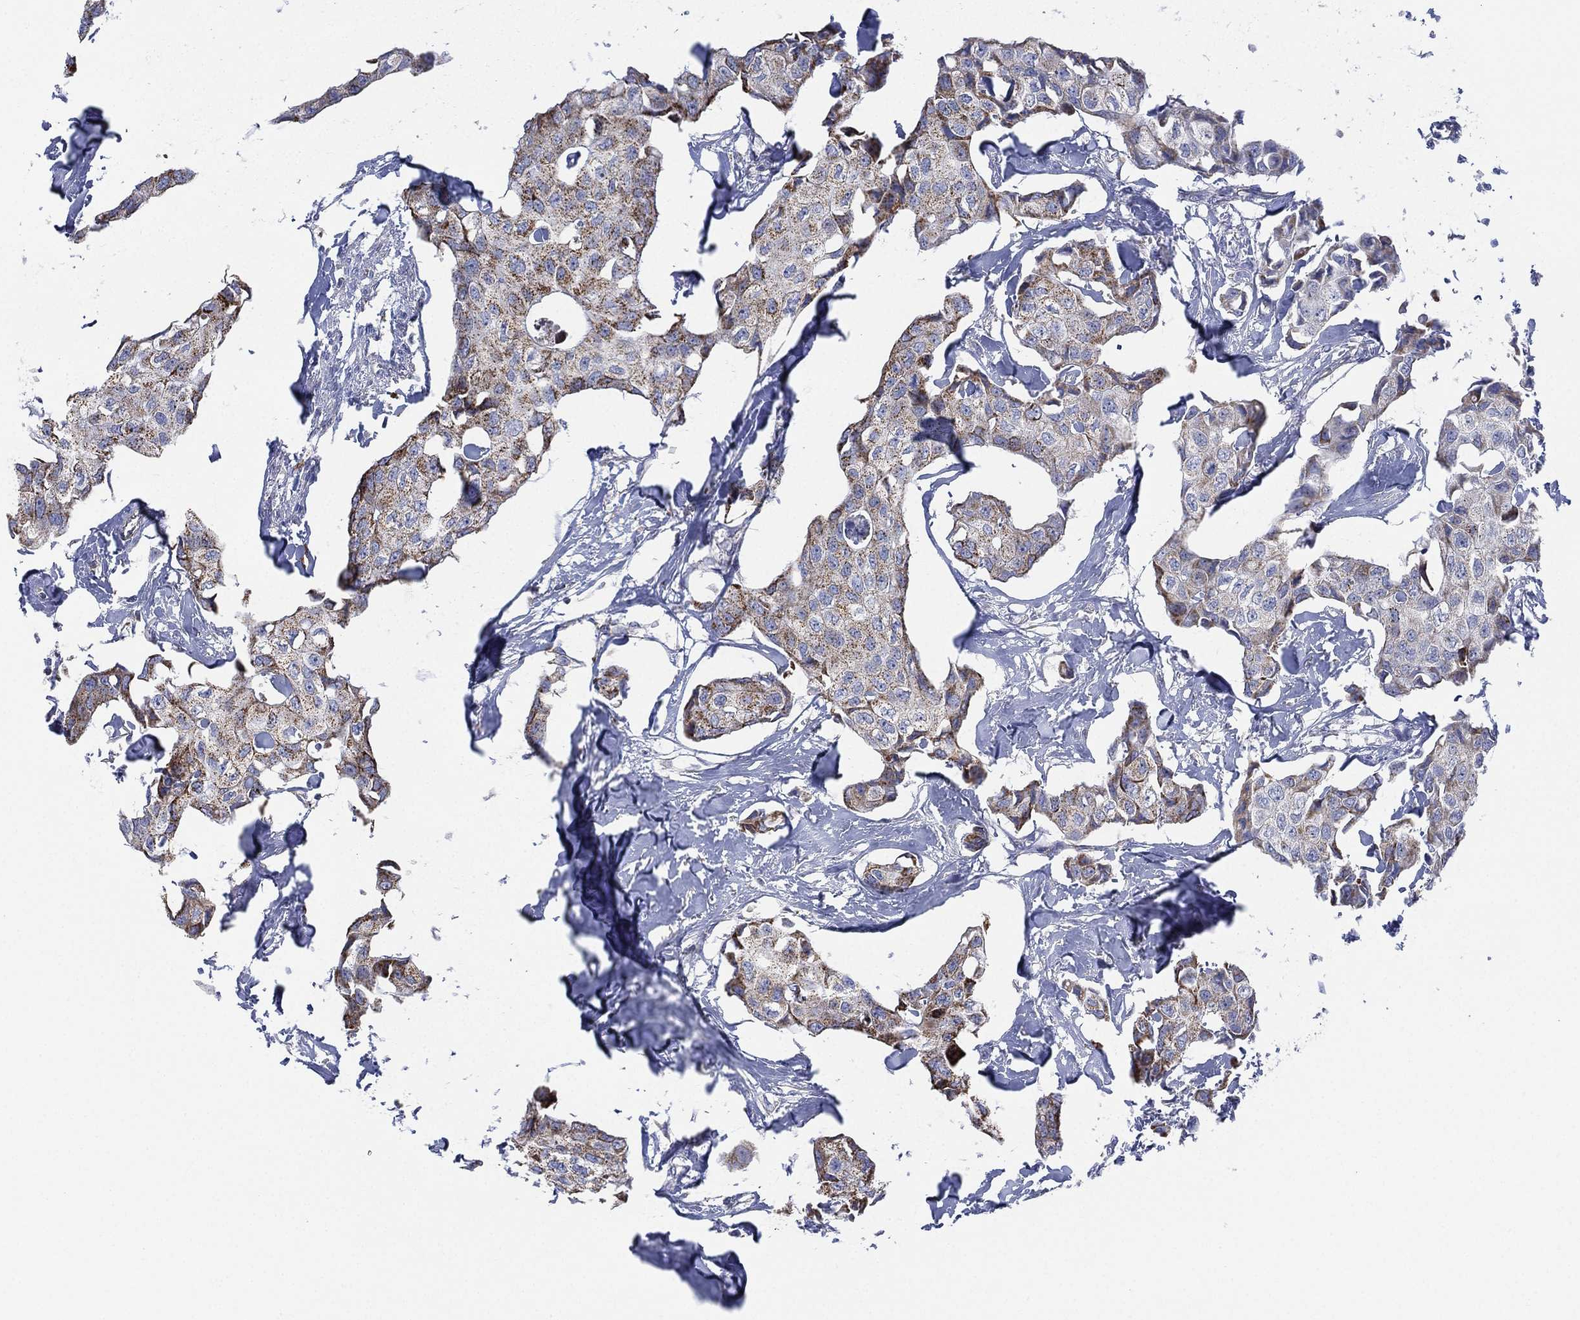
{"staining": {"intensity": "moderate", "quantity": "<25%", "location": "cytoplasmic/membranous"}, "tissue": "breast cancer", "cell_type": "Tumor cells", "image_type": "cancer", "snomed": [{"axis": "morphology", "description": "Duct carcinoma"}, {"axis": "topography", "description": "Breast"}], "caption": "Moderate cytoplasmic/membranous expression for a protein is identified in about <25% of tumor cells of breast infiltrating ductal carcinoma using immunohistochemistry.", "gene": "INA", "patient": {"sex": "female", "age": 80}}